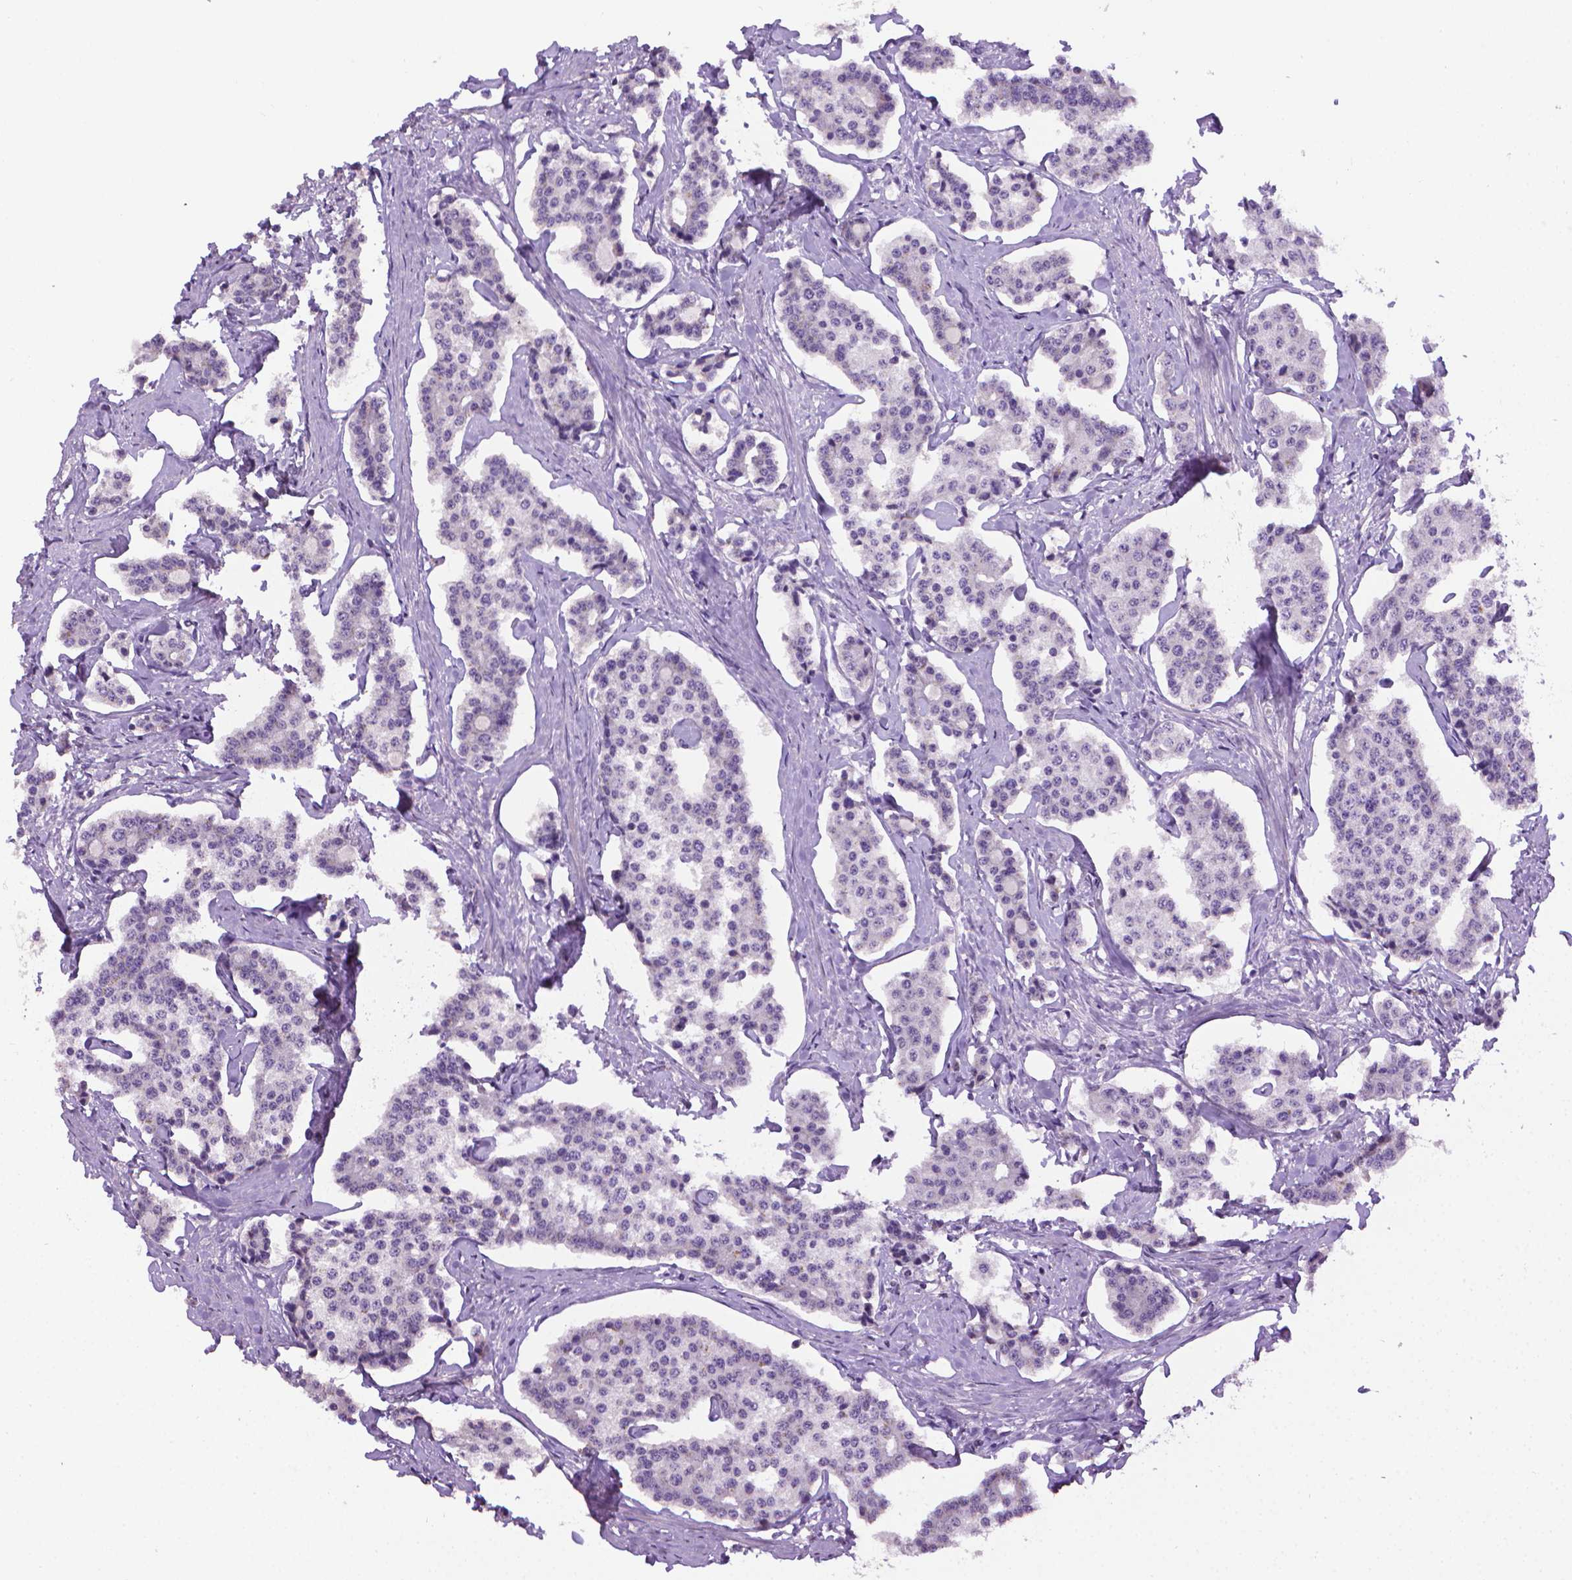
{"staining": {"intensity": "negative", "quantity": "none", "location": "none"}, "tissue": "carcinoid", "cell_type": "Tumor cells", "image_type": "cancer", "snomed": [{"axis": "morphology", "description": "Carcinoid, malignant, NOS"}, {"axis": "topography", "description": "Small intestine"}], "caption": "IHC photomicrograph of neoplastic tissue: human carcinoid stained with DAB (3,3'-diaminobenzidine) displays no significant protein expression in tumor cells.", "gene": "CDKN2D", "patient": {"sex": "female", "age": 65}}